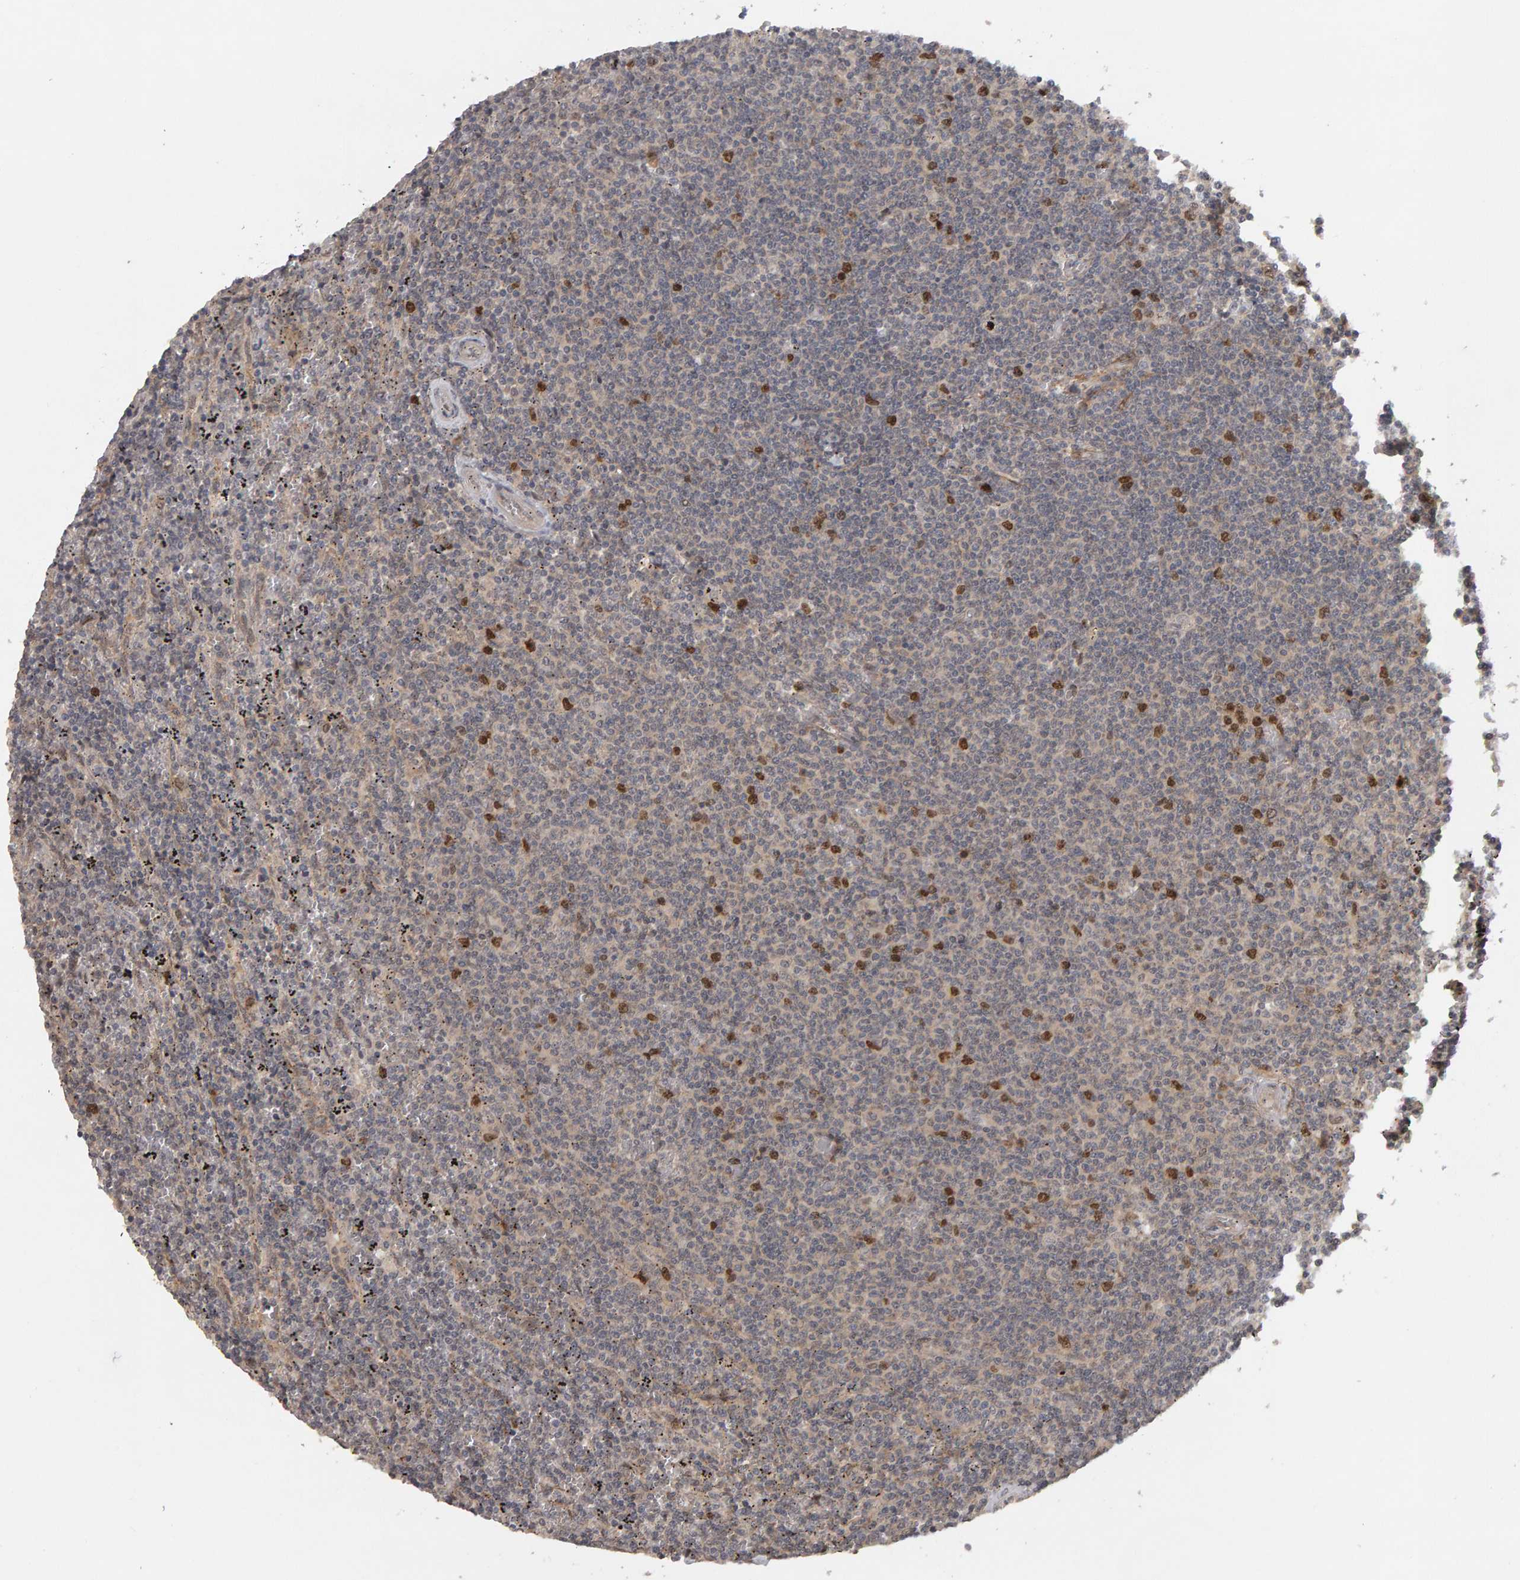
{"staining": {"intensity": "moderate", "quantity": "<25%", "location": "nuclear"}, "tissue": "lymphoma", "cell_type": "Tumor cells", "image_type": "cancer", "snomed": [{"axis": "morphology", "description": "Malignant lymphoma, non-Hodgkin's type, Low grade"}, {"axis": "topography", "description": "Spleen"}], "caption": "Protein analysis of lymphoma tissue demonstrates moderate nuclear positivity in approximately <25% of tumor cells.", "gene": "CDCA5", "patient": {"sex": "female", "age": 50}}